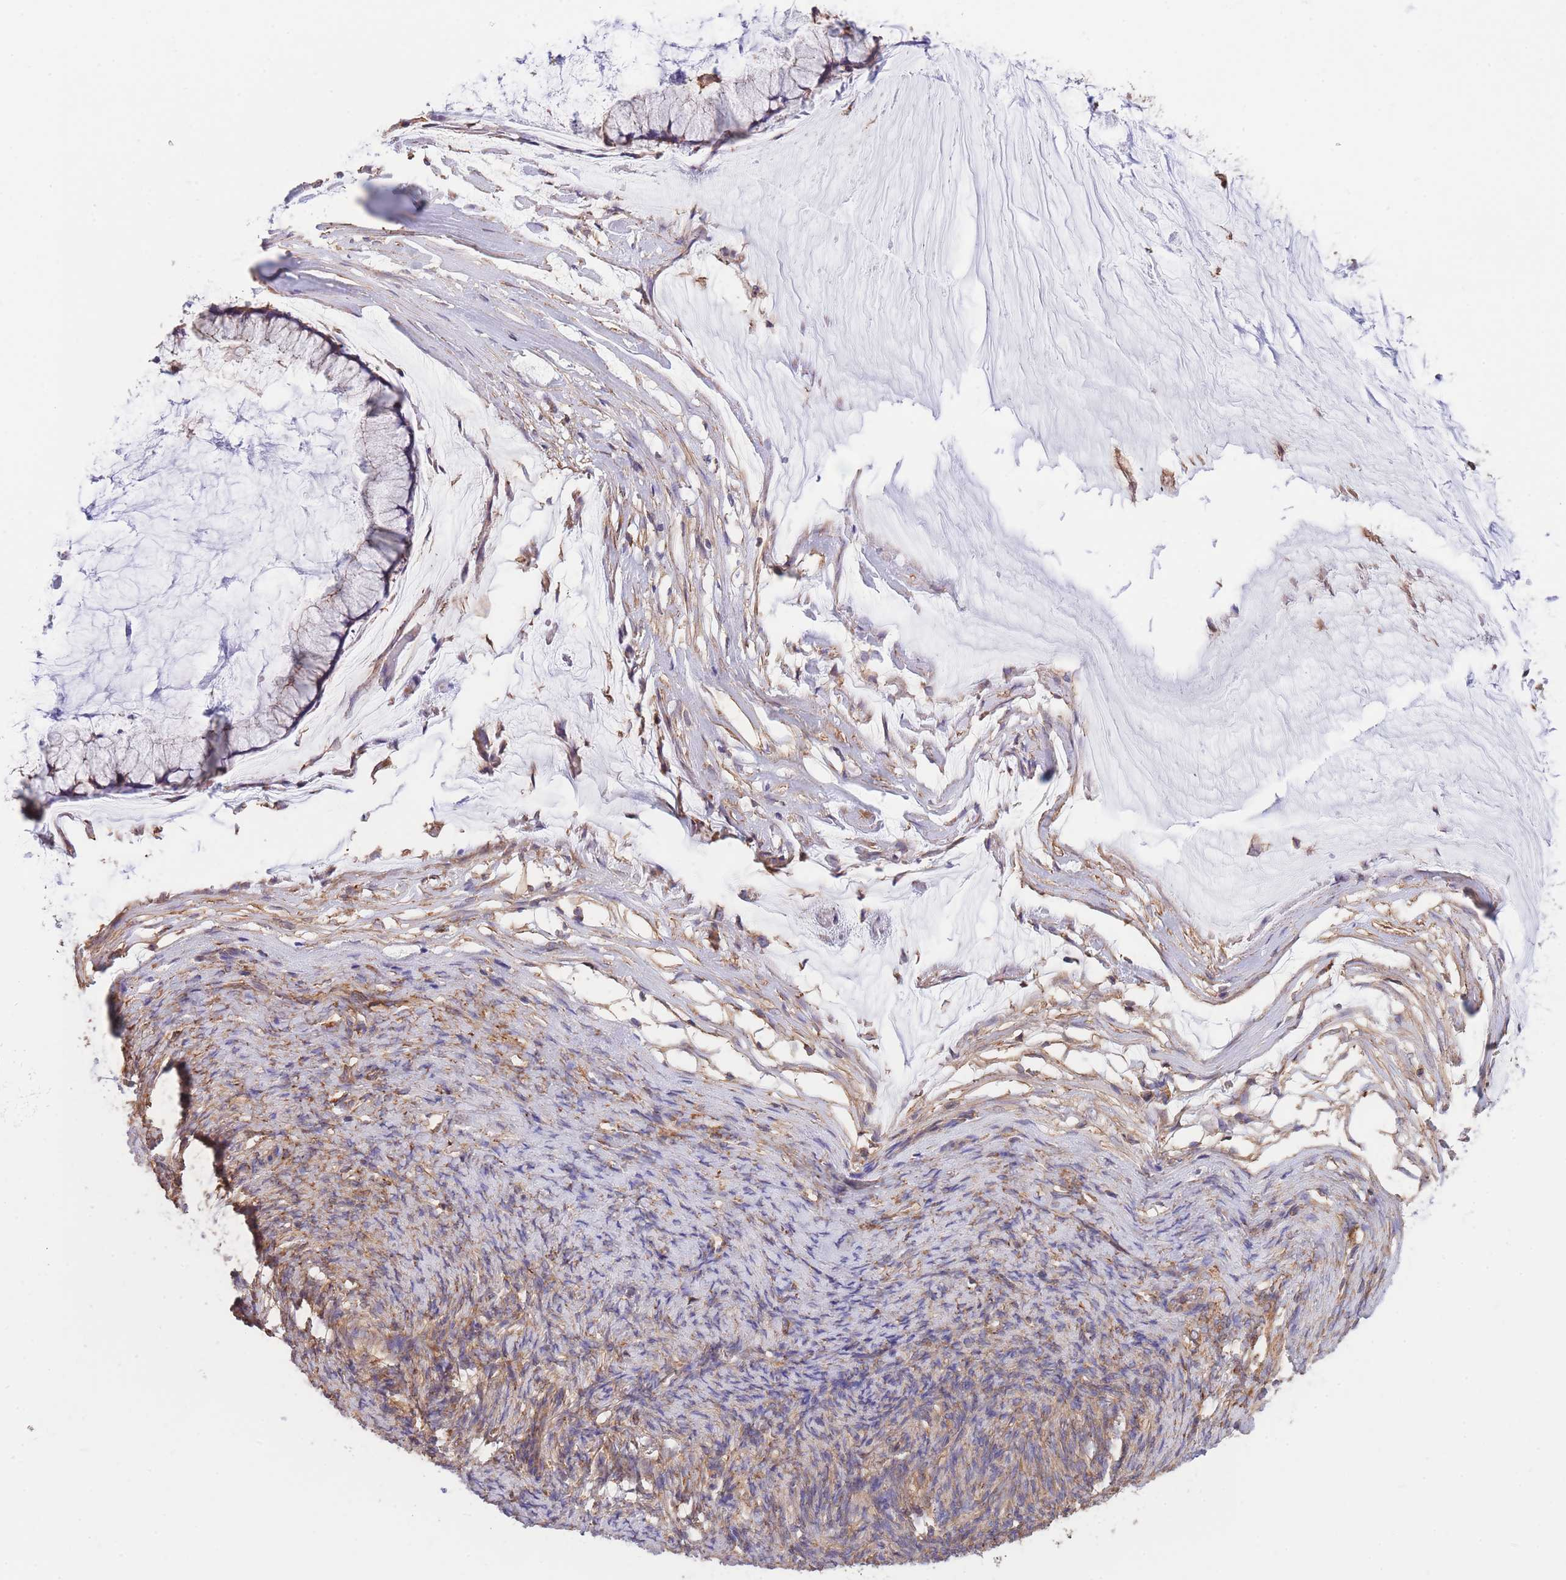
{"staining": {"intensity": "negative", "quantity": "none", "location": "none"}, "tissue": "ovarian cancer", "cell_type": "Tumor cells", "image_type": "cancer", "snomed": [{"axis": "morphology", "description": "Cystadenocarcinoma, mucinous, NOS"}, {"axis": "topography", "description": "Ovary"}], "caption": "Immunohistochemistry micrograph of ovarian mucinous cystadenocarcinoma stained for a protein (brown), which shows no positivity in tumor cells.", "gene": "LRRN4CL", "patient": {"sex": "female", "age": 42}}